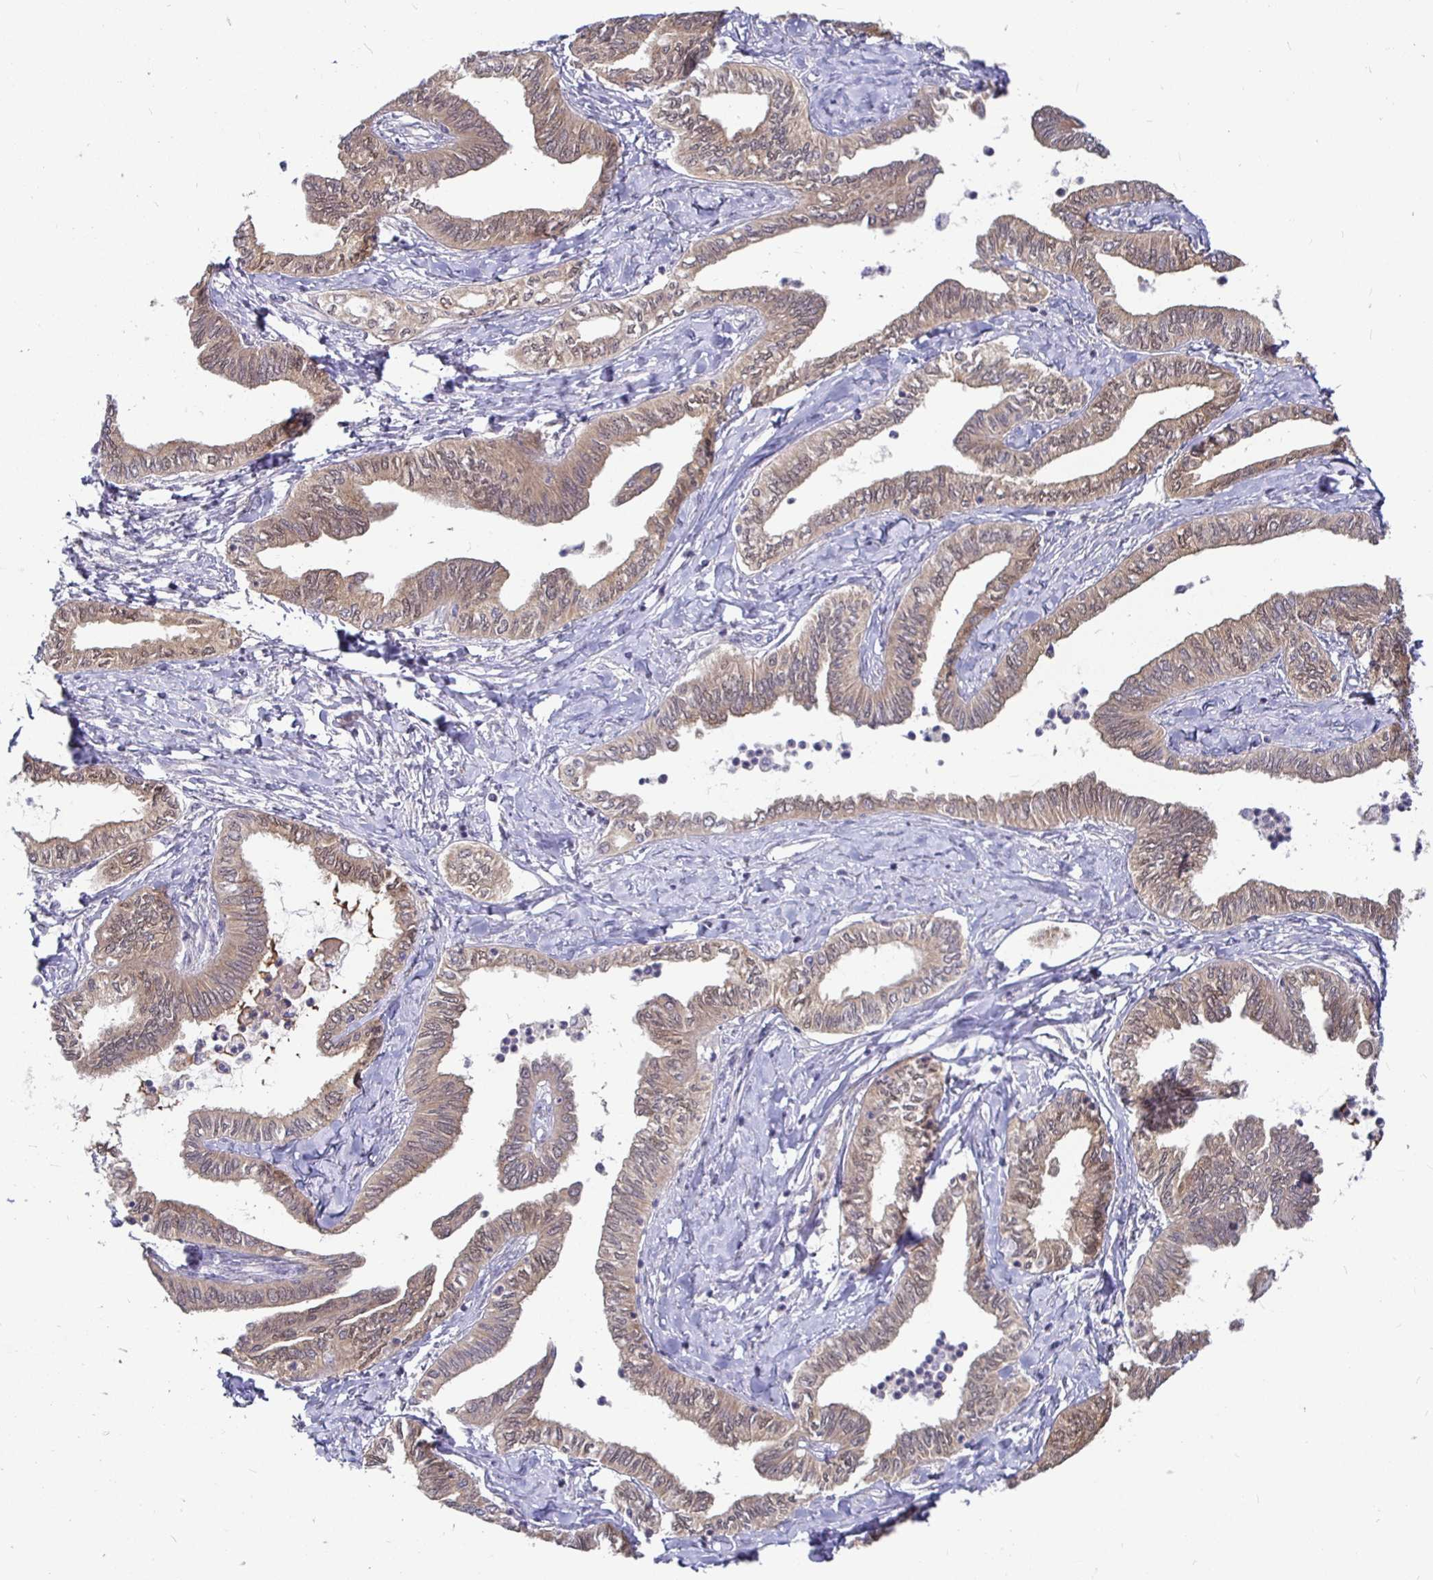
{"staining": {"intensity": "weak", "quantity": ">75%", "location": "cytoplasmic/membranous,nuclear"}, "tissue": "ovarian cancer", "cell_type": "Tumor cells", "image_type": "cancer", "snomed": [{"axis": "morphology", "description": "Carcinoma, endometroid"}, {"axis": "topography", "description": "Ovary"}], "caption": "Tumor cells demonstrate low levels of weak cytoplasmic/membranous and nuclear positivity in approximately >75% of cells in human ovarian cancer (endometroid carcinoma).", "gene": "KIF21A", "patient": {"sex": "female", "age": 70}}